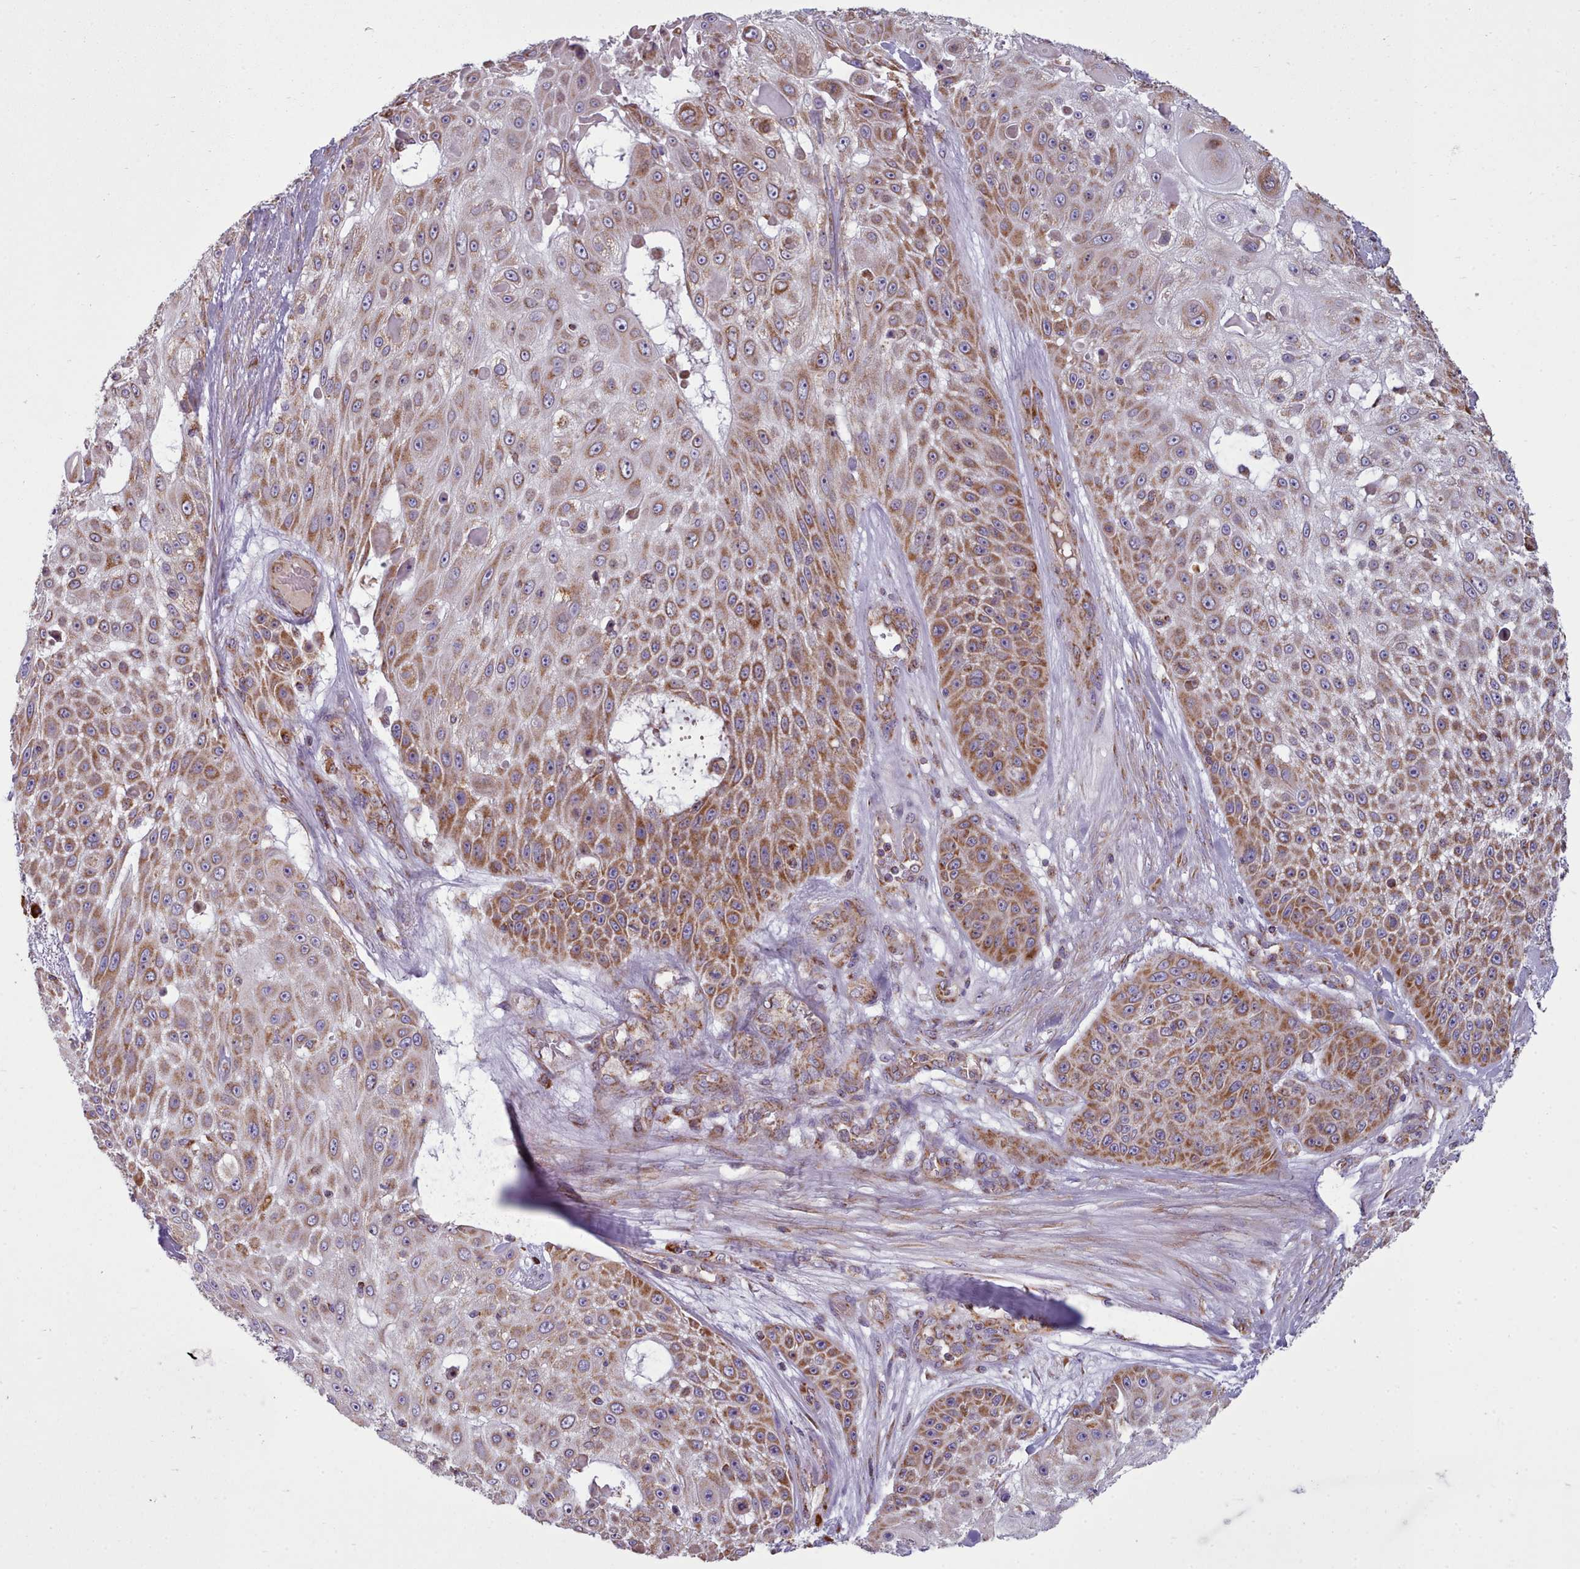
{"staining": {"intensity": "moderate", "quantity": ">75%", "location": "cytoplasmic/membranous"}, "tissue": "skin cancer", "cell_type": "Tumor cells", "image_type": "cancer", "snomed": [{"axis": "morphology", "description": "Squamous cell carcinoma, NOS"}, {"axis": "topography", "description": "Skin"}], "caption": "This is an image of immunohistochemistry (IHC) staining of squamous cell carcinoma (skin), which shows moderate positivity in the cytoplasmic/membranous of tumor cells.", "gene": "SRP54", "patient": {"sex": "female", "age": 86}}